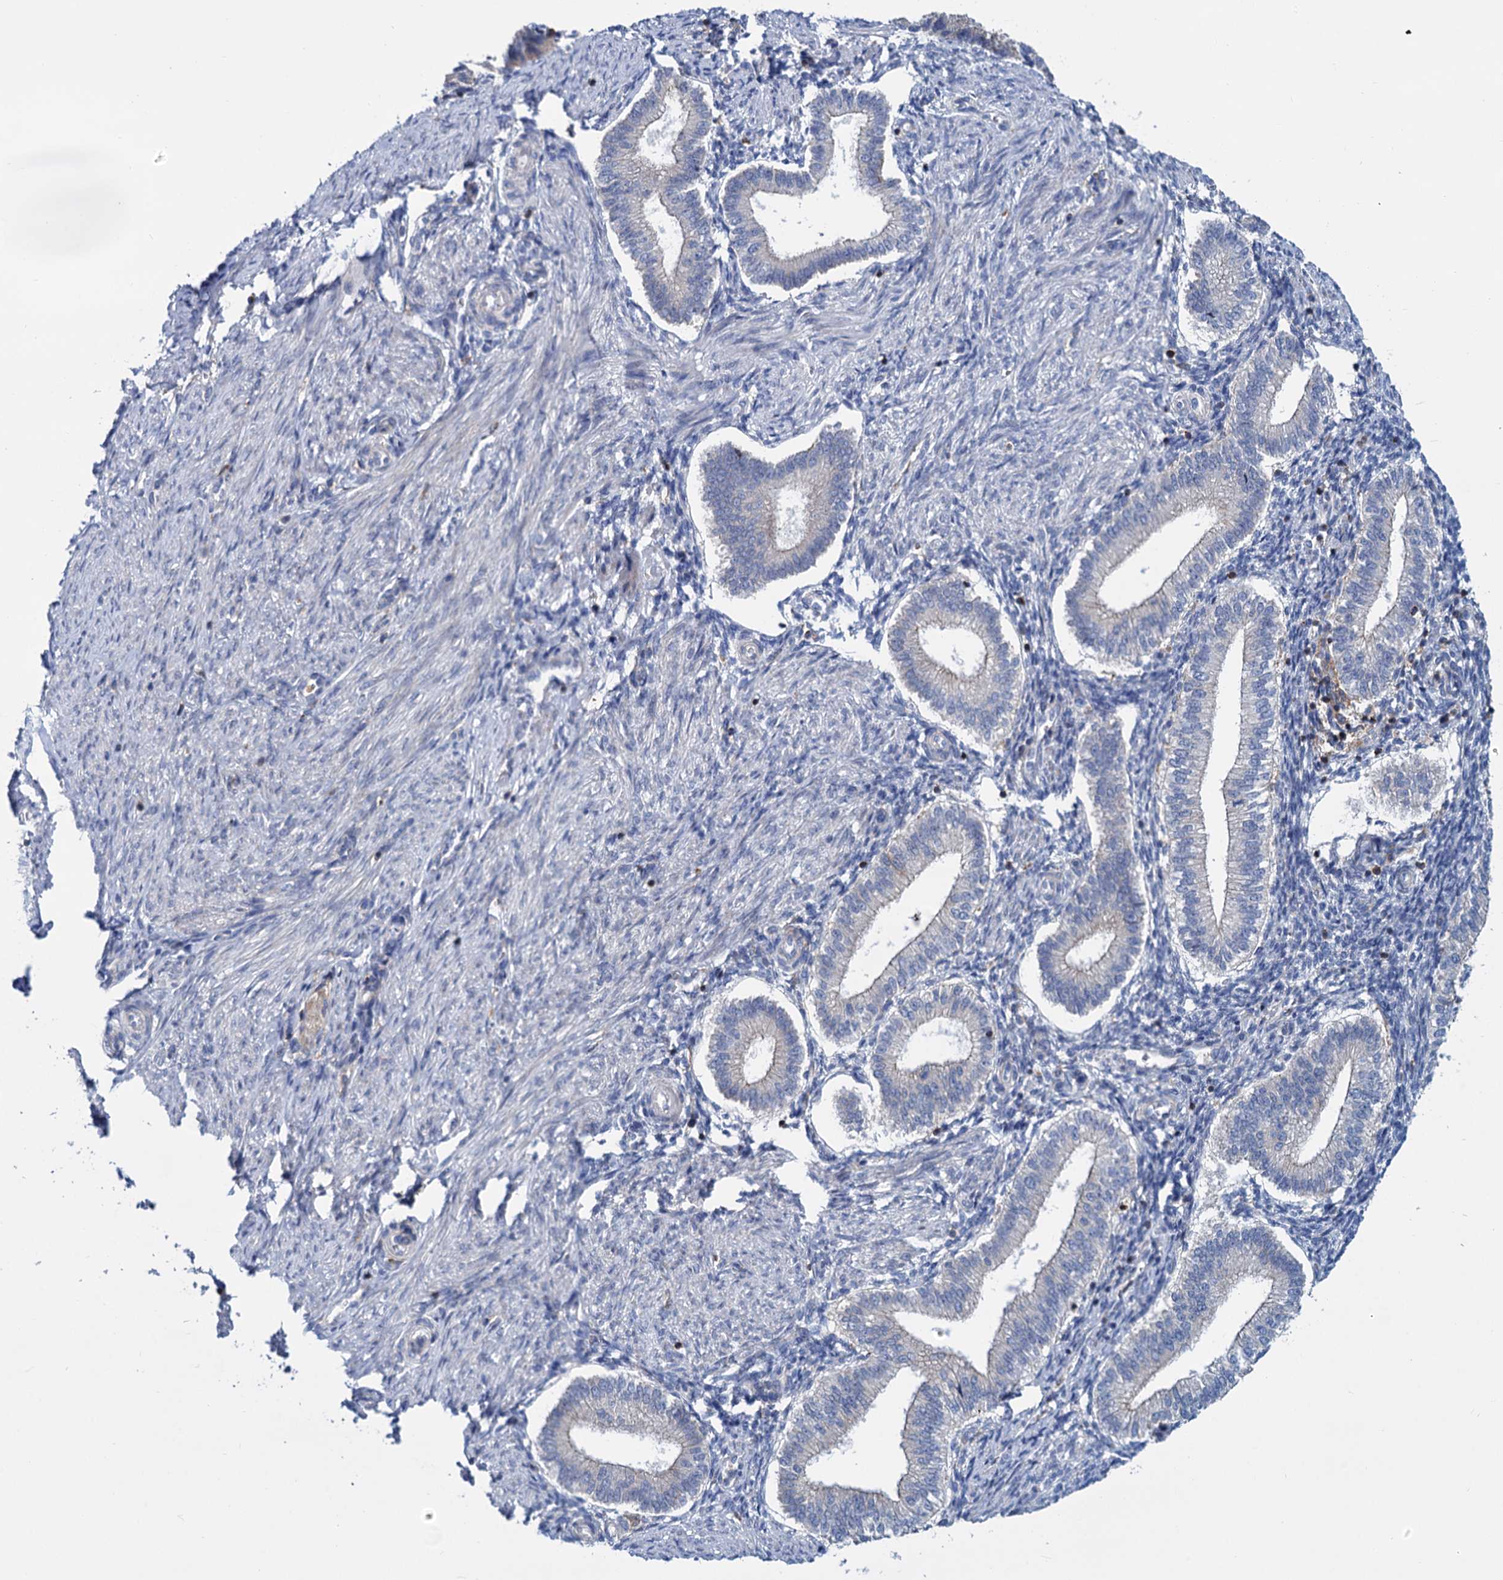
{"staining": {"intensity": "negative", "quantity": "none", "location": "none"}, "tissue": "endometrium", "cell_type": "Cells in endometrial stroma", "image_type": "normal", "snomed": [{"axis": "morphology", "description": "Normal tissue, NOS"}, {"axis": "topography", "description": "Endometrium"}], "caption": "This is an immunohistochemistry image of unremarkable human endometrium. There is no staining in cells in endometrial stroma.", "gene": "LRCH4", "patient": {"sex": "female", "age": 24}}